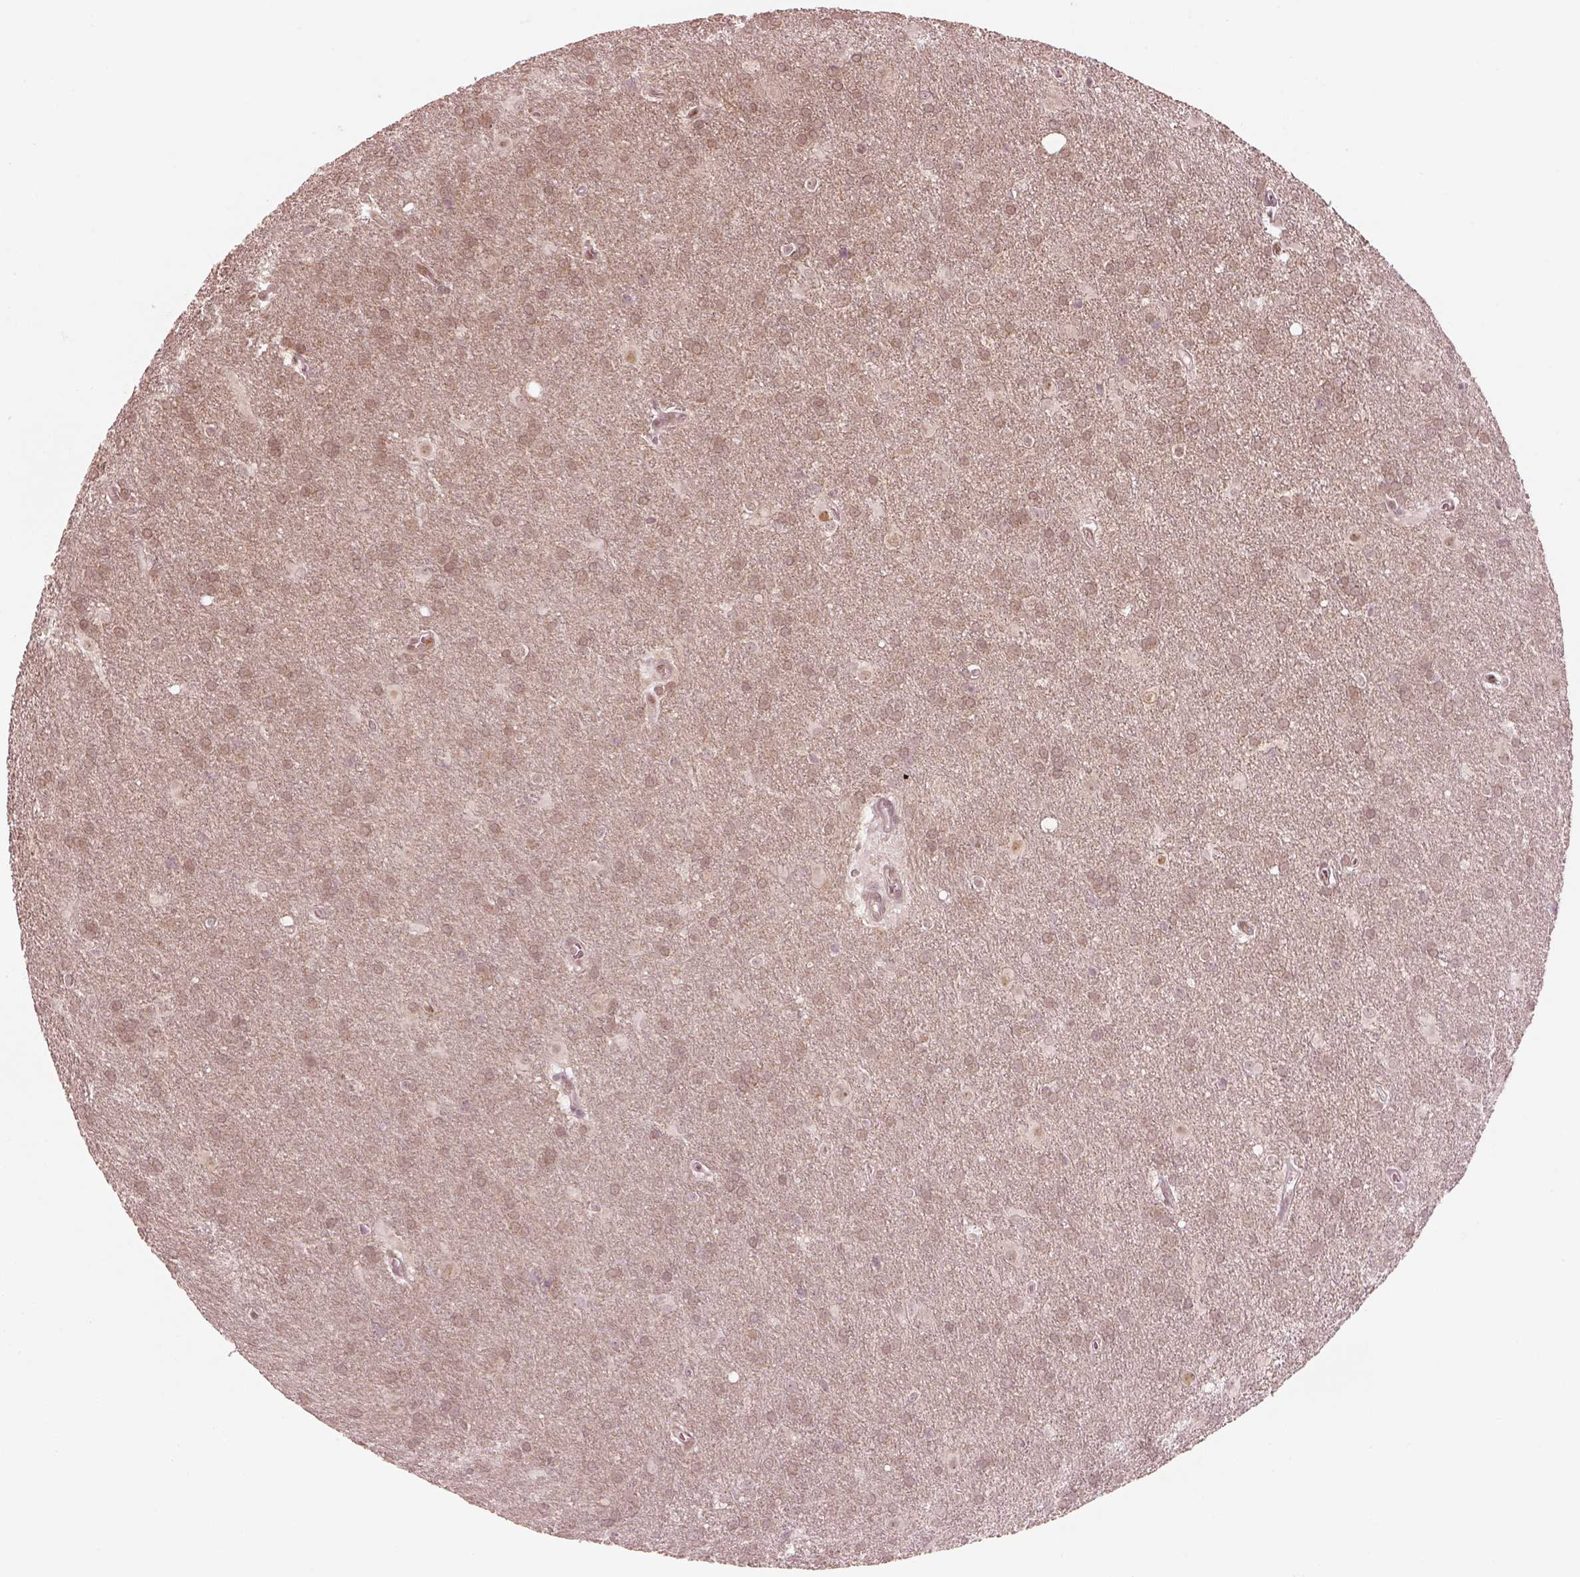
{"staining": {"intensity": "weak", "quantity": "25%-75%", "location": "cytoplasmic/membranous"}, "tissue": "glioma", "cell_type": "Tumor cells", "image_type": "cancer", "snomed": [{"axis": "morphology", "description": "Glioma, malignant, Low grade"}, {"axis": "topography", "description": "Brain"}], "caption": "This micrograph demonstrates glioma stained with immunohistochemistry to label a protein in brown. The cytoplasmic/membranous of tumor cells show weak positivity for the protein. Nuclei are counter-stained blue.", "gene": "IQCB1", "patient": {"sex": "male", "age": 58}}